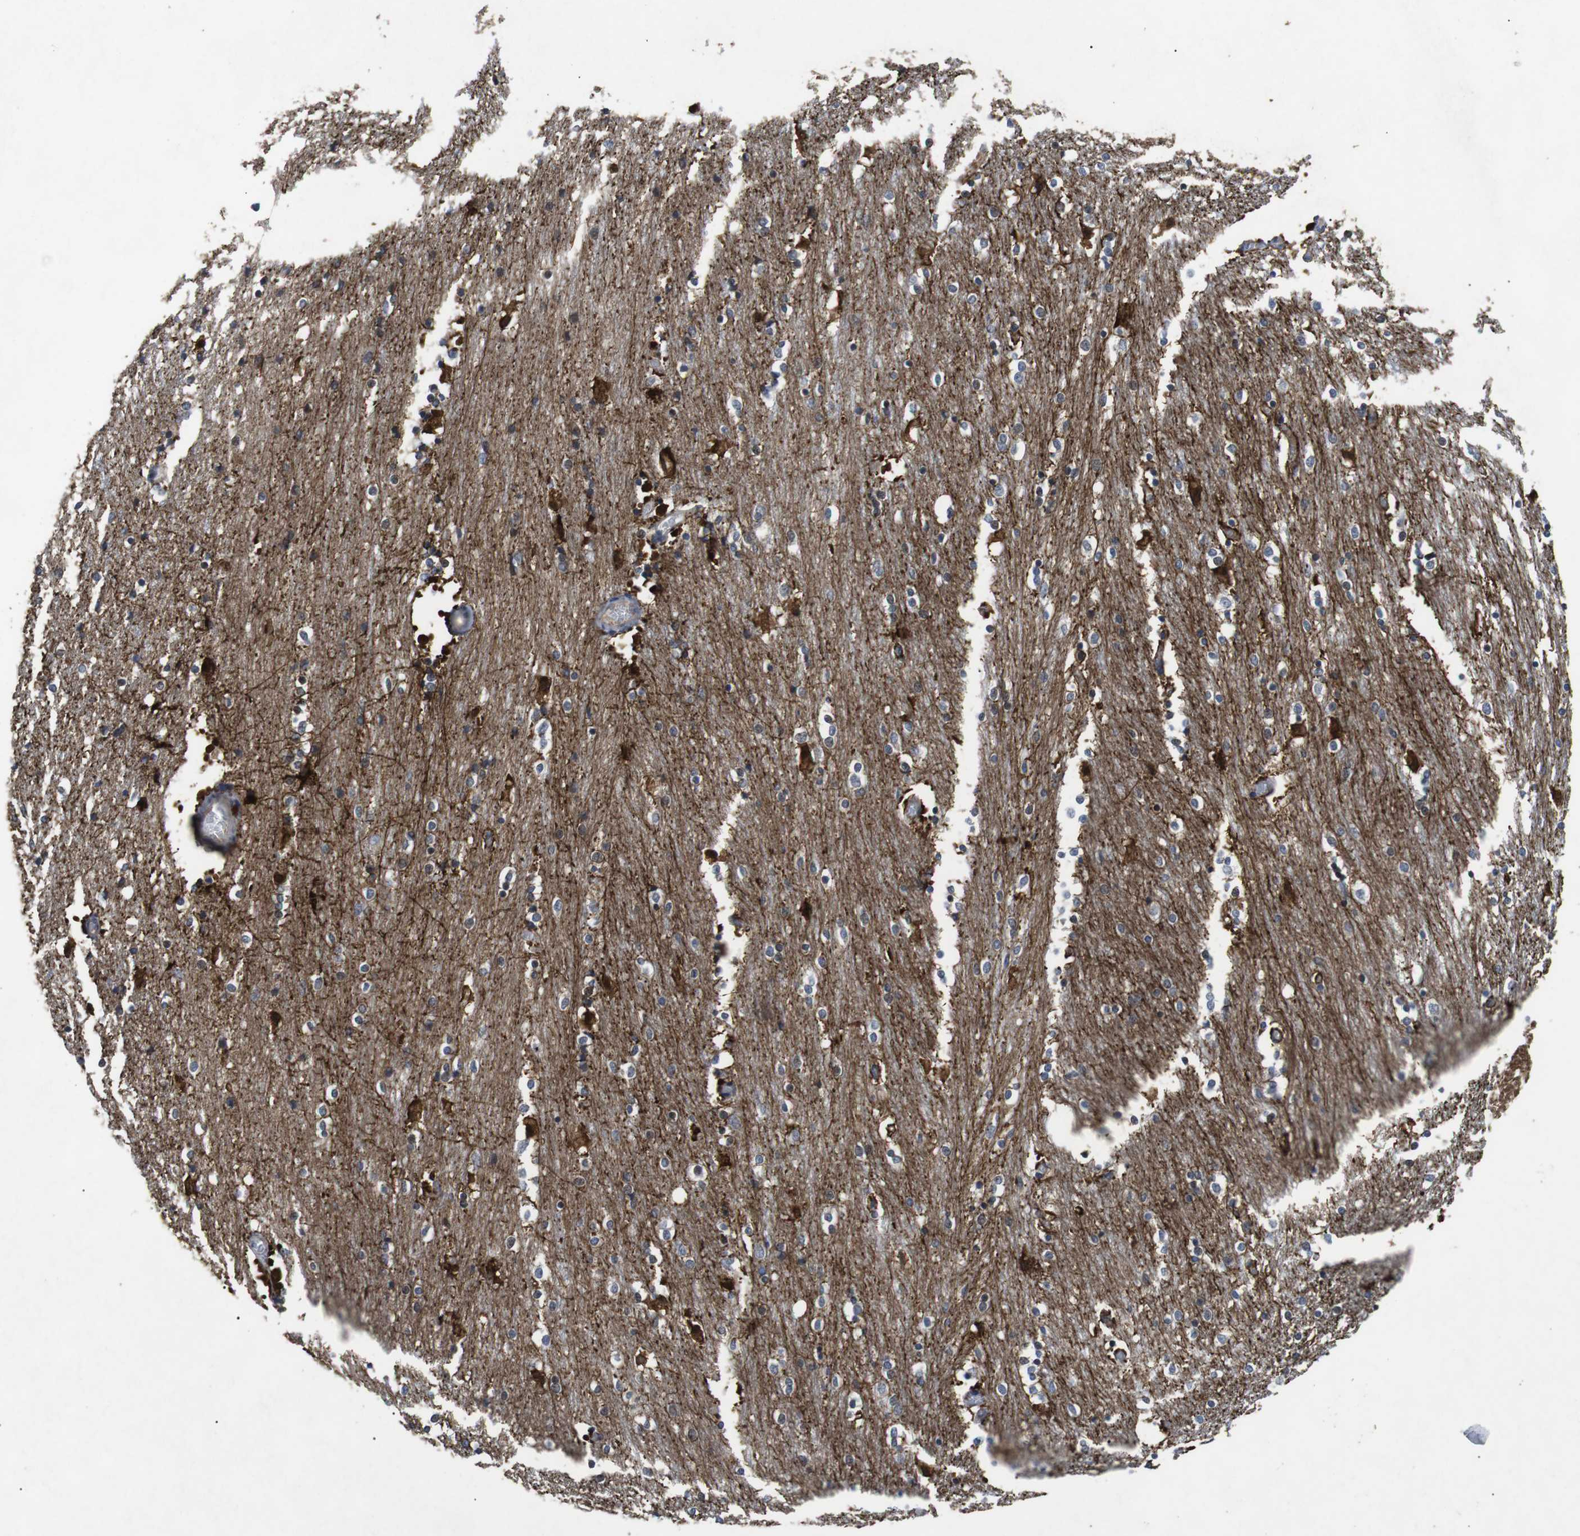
{"staining": {"intensity": "moderate", "quantity": "25%-75%", "location": "cytoplasmic/membranous"}, "tissue": "caudate", "cell_type": "Glial cells", "image_type": "normal", "snomed": [{"axis": "morphology", "description": "Normal tissue, NOS"}, {"axis": "topography", "description": "Lateral ventricle wall"}], "caption": "Glial cells exhibit moderate cytoplasmic/membranous staining in approximately 25%-75% of cells in benign caudate.", "gene": "NECTIN1", "patient": {"sex": "female", "age": 54}}